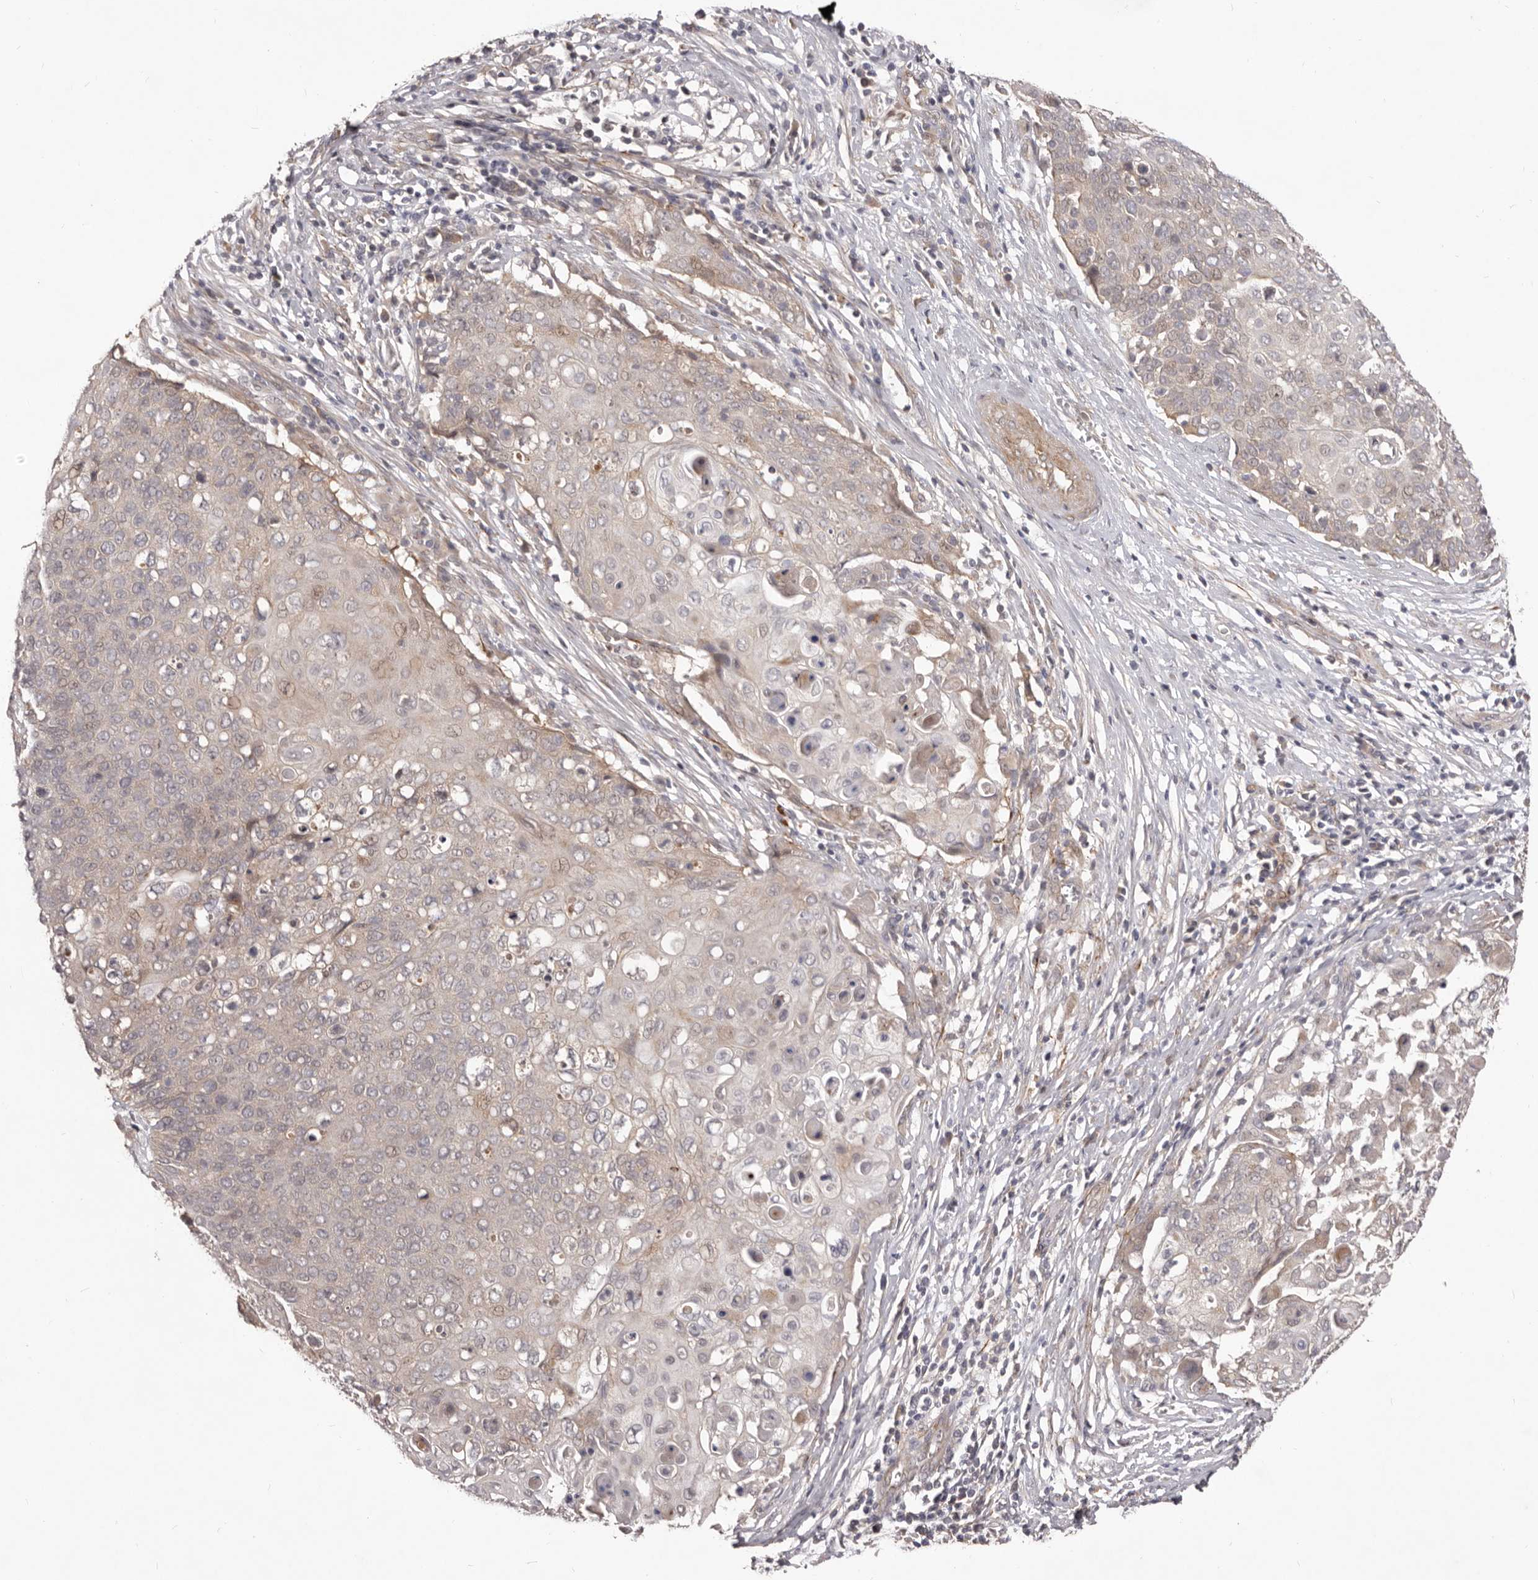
{"staining": {"intensity": "weak", "quantity": "<25%", "location": "cytoplasmic/membranous"}, "tissue": "cervical cancer", "cell_type": "Tumor cells", "image_type": "cancer", "snomed": [{"axis": "morphology", "description": "Squamous cell carcinoma, NOS"}, {"axis": "topography", "description": "Cervix"}], "caption": "IHC image of neoplastic tissue: human squamous cell carcinoma (cervical) stained with DAB (3,3'-diaminobenzidine) displays no significant protein expression in tumor cells. (Brightfield microscopy of DAB (3,3'-diaminobenzidine) immunohistochemistry at high magnification).", "gene": "HBS1L", "patient": {"sex": "female", "age": 39}}